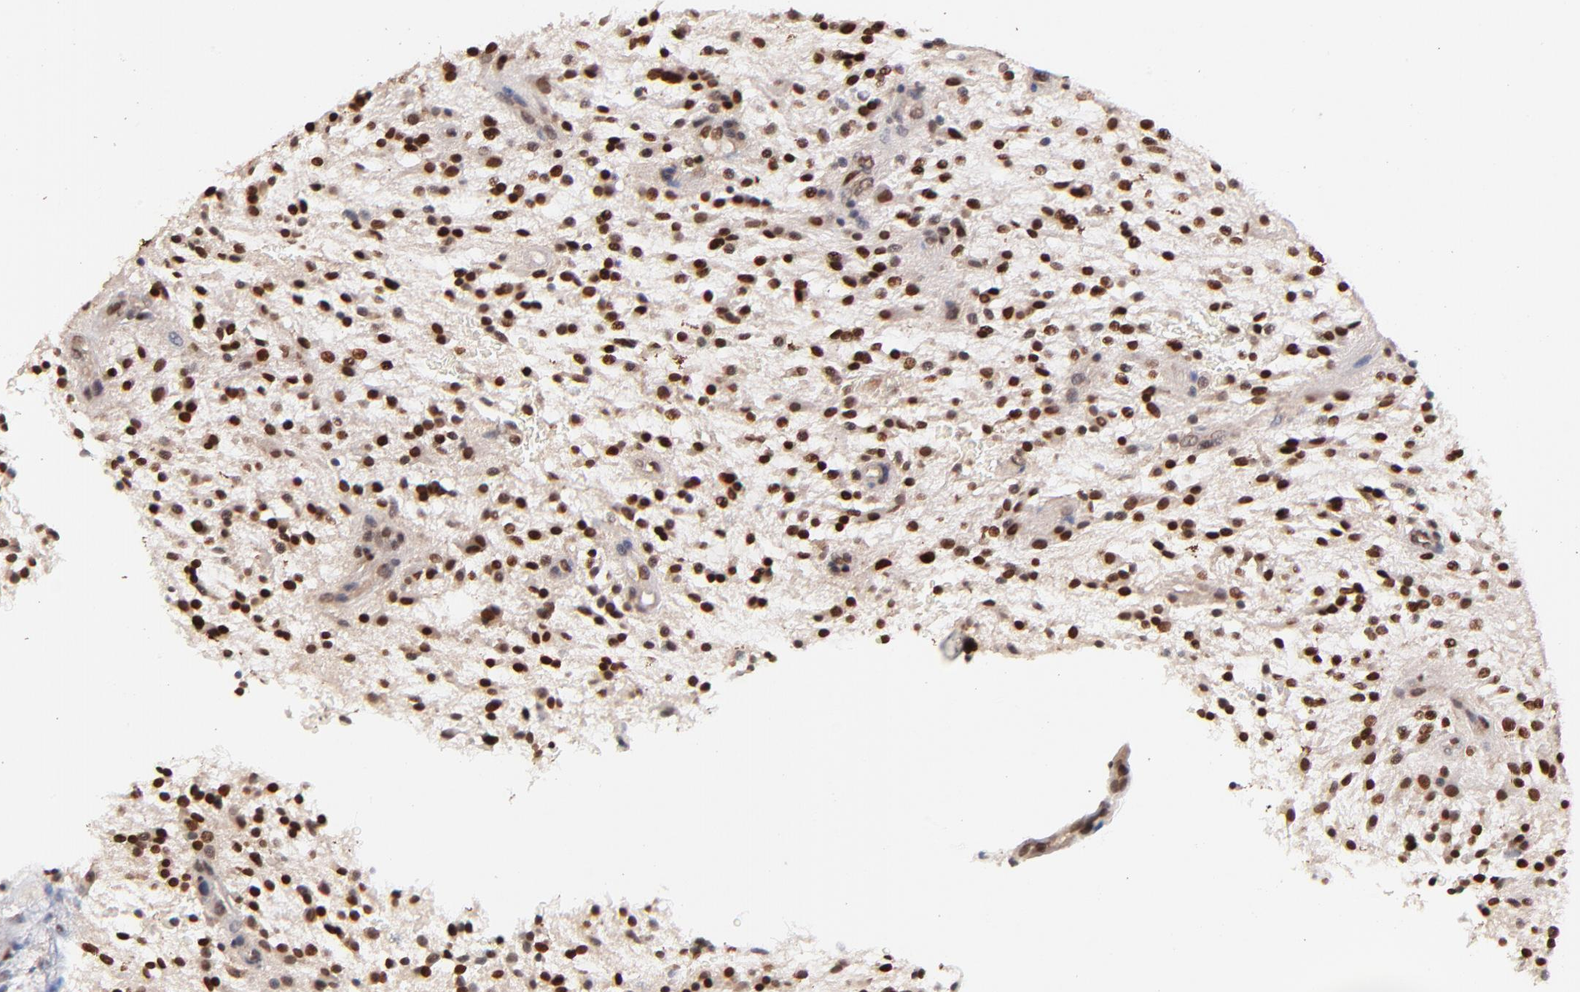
{"staining": {"intensity": "strong", "quantity": ">75%", "location": "nuclear"}, "tissue": "glioma", "cell_type": "Tumor cells", "image_type": "cancer", "snomed": [{"axis": "morphology", "description": "Glioma, malignant, NOS"}, {"axis": "topography", "description": "Cerebellum"}], "caption": "Approximately >75% of tumor cells in malignant glioma demonstrate strong nuclear protein positivity as visualized by brown immunohistochemical staining.", "gene": "ZFP92", "patient": {"sex": "female", "age": 10}}